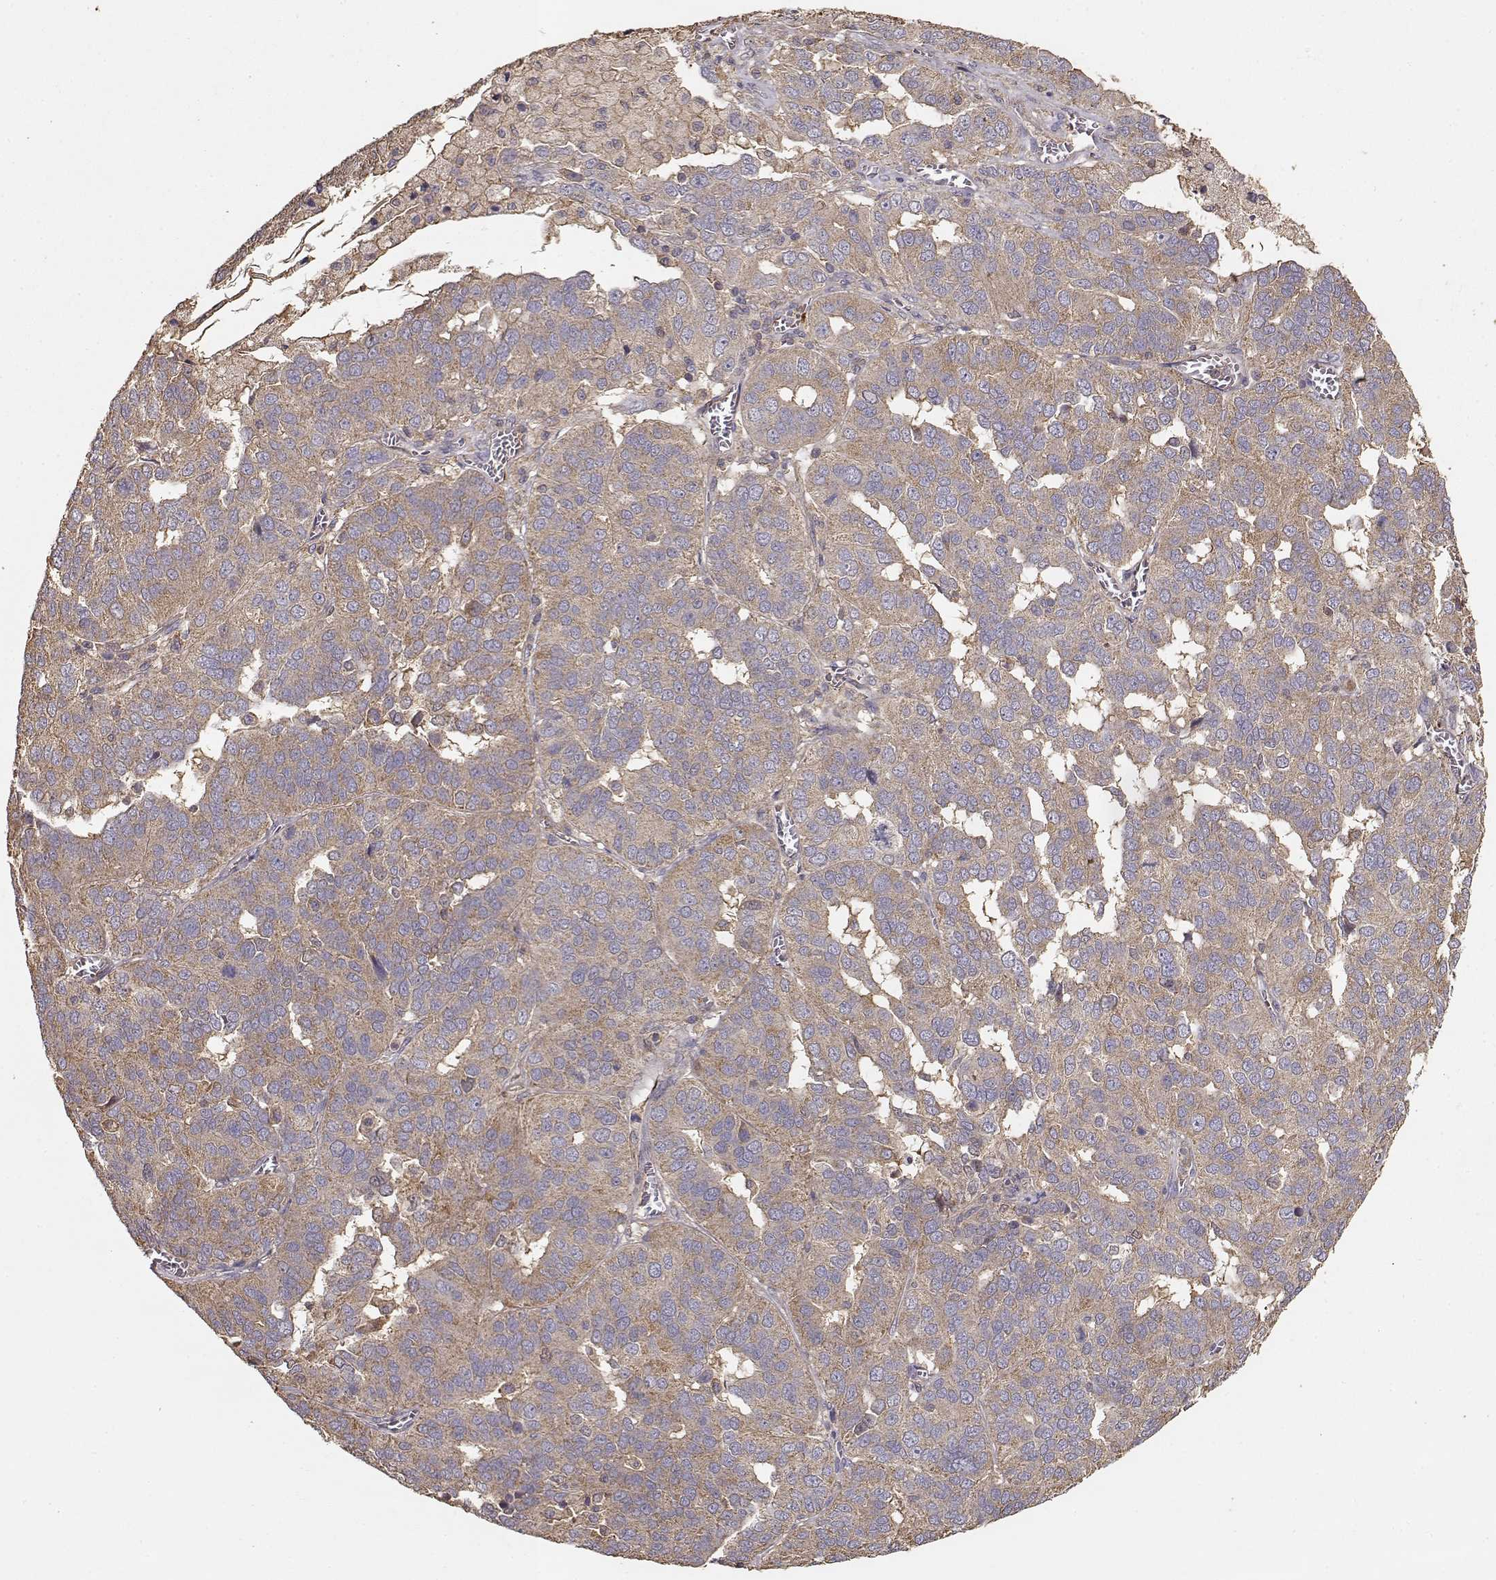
{"staining": {"intensity": "weak", "quantity": ">75%", "location": "cytoplasmic/membranous"}, "tissue": "ovarian cancer", "cell_type": "Tumor cells", "image_type": "cancer", "snomed": [{"axis": "morphology", "description": "Carcinoma, endometroid"}, {"axis": "topography", "description": "Soft tissue"}, {"axis": "topography", "description": "Ovary"}], "caption": "A brown stain labels weak cytoplasmic/membranous positivity of a protein in human ovarian endometroid carcinoma tumor cells.", "gene": "TARS3", "patient": {"sex": "female", "age": 52}}